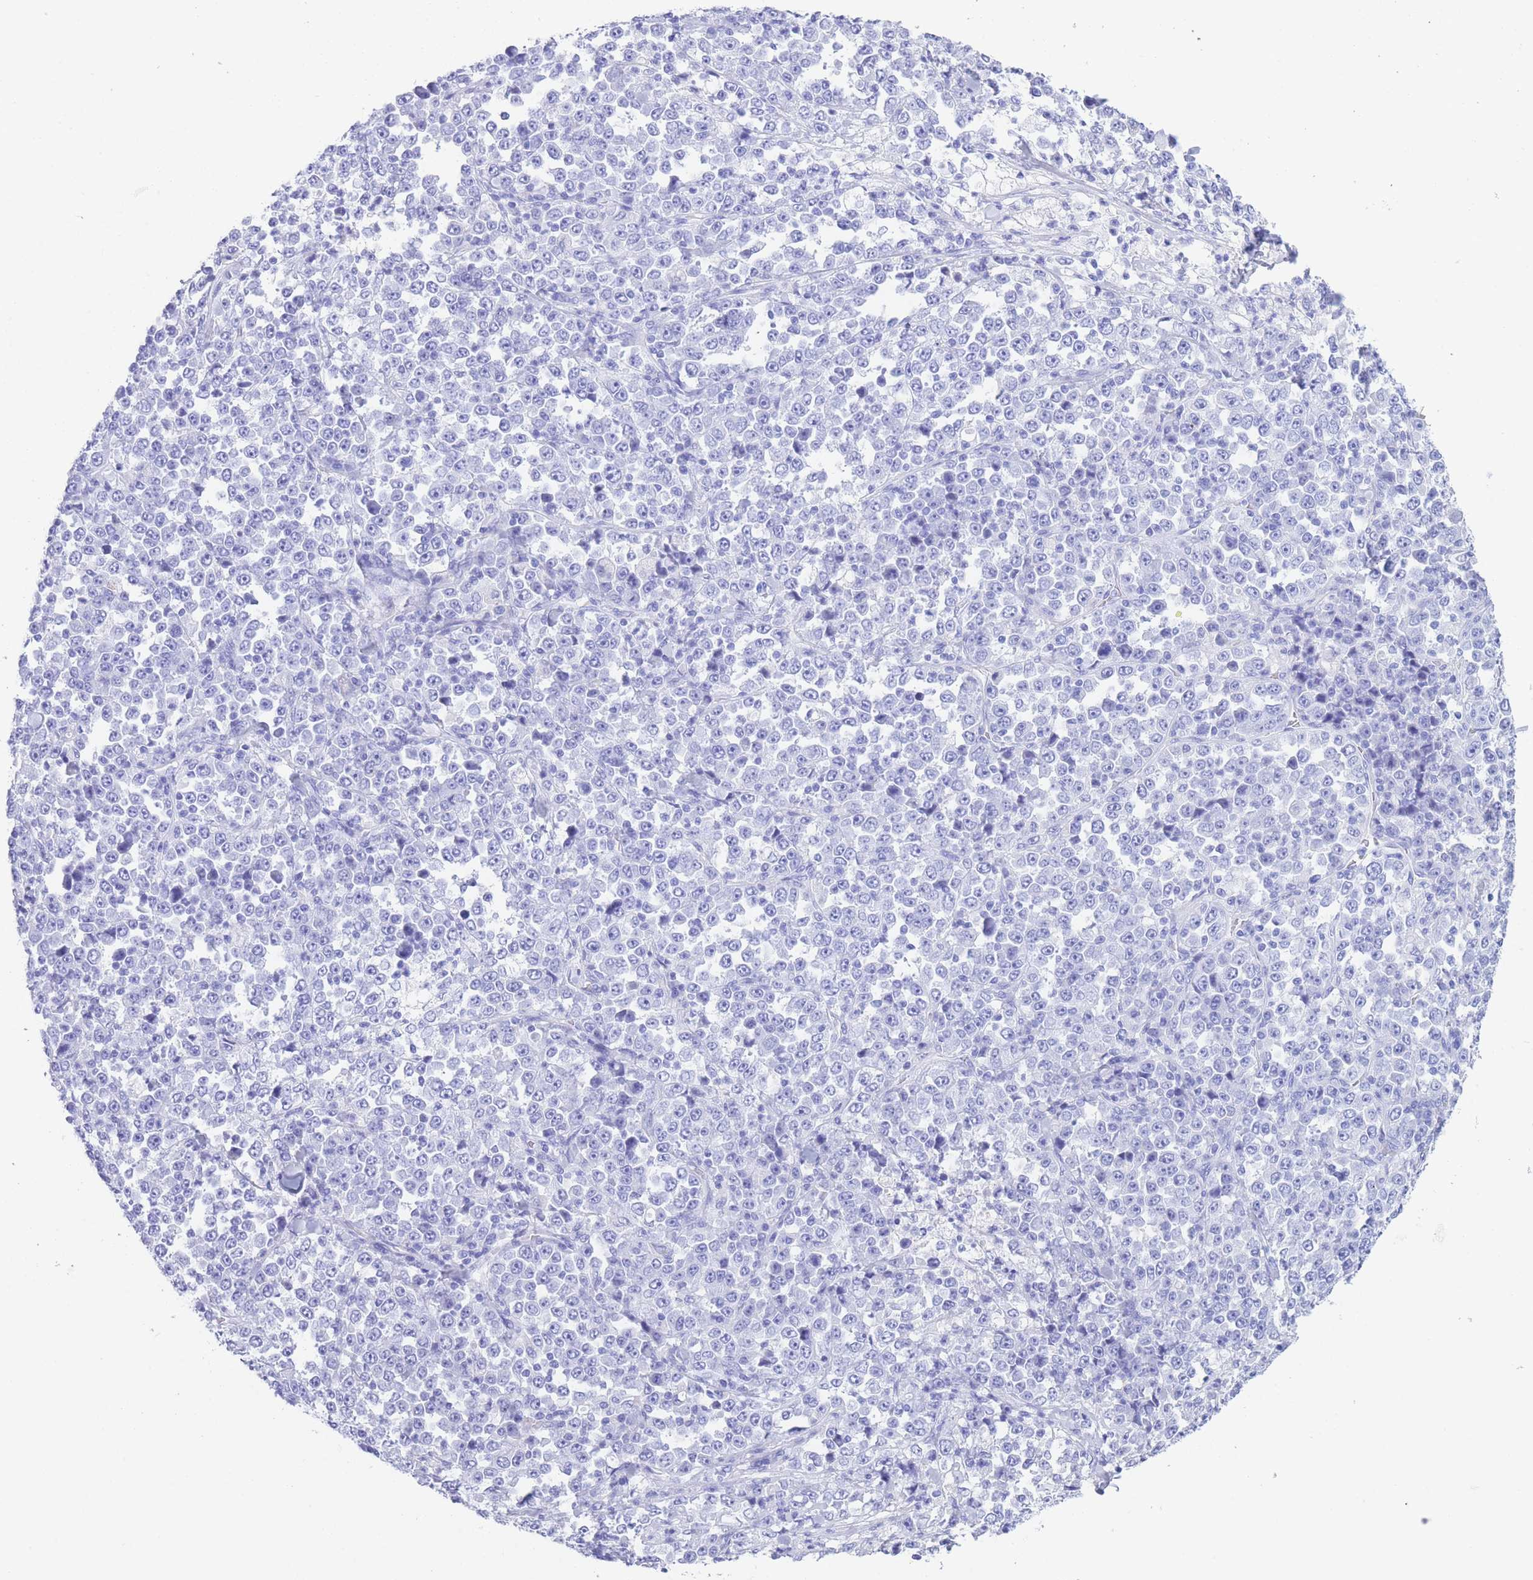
{"staining": {"intensity": "negative", "quantity": "none", "location": "none"}, "tissue": "stomach cancer", "cell_type": "Tumor cells", "image_type": "cancer", "snomed": [{"axis": "morphology", "description": "Normal tissue, NOS"}, {"axis": "morphology", "description": "Adenocarcinoma, NOS"}, {"axis": "topography", "description": "Stomach, upper"}, {"axis": "topography", "description": "Stomach"}], "caption": "Tumor cells are negative for protein expression in human stomach adenocarcinoma. (DAB (3,3'-diaminobenzidine) immunohistochemistry visualized using brightfield microscopy, high magnification).", "gene": "SLCO1B3", "patient": {"sex": "male", "age": 59}}